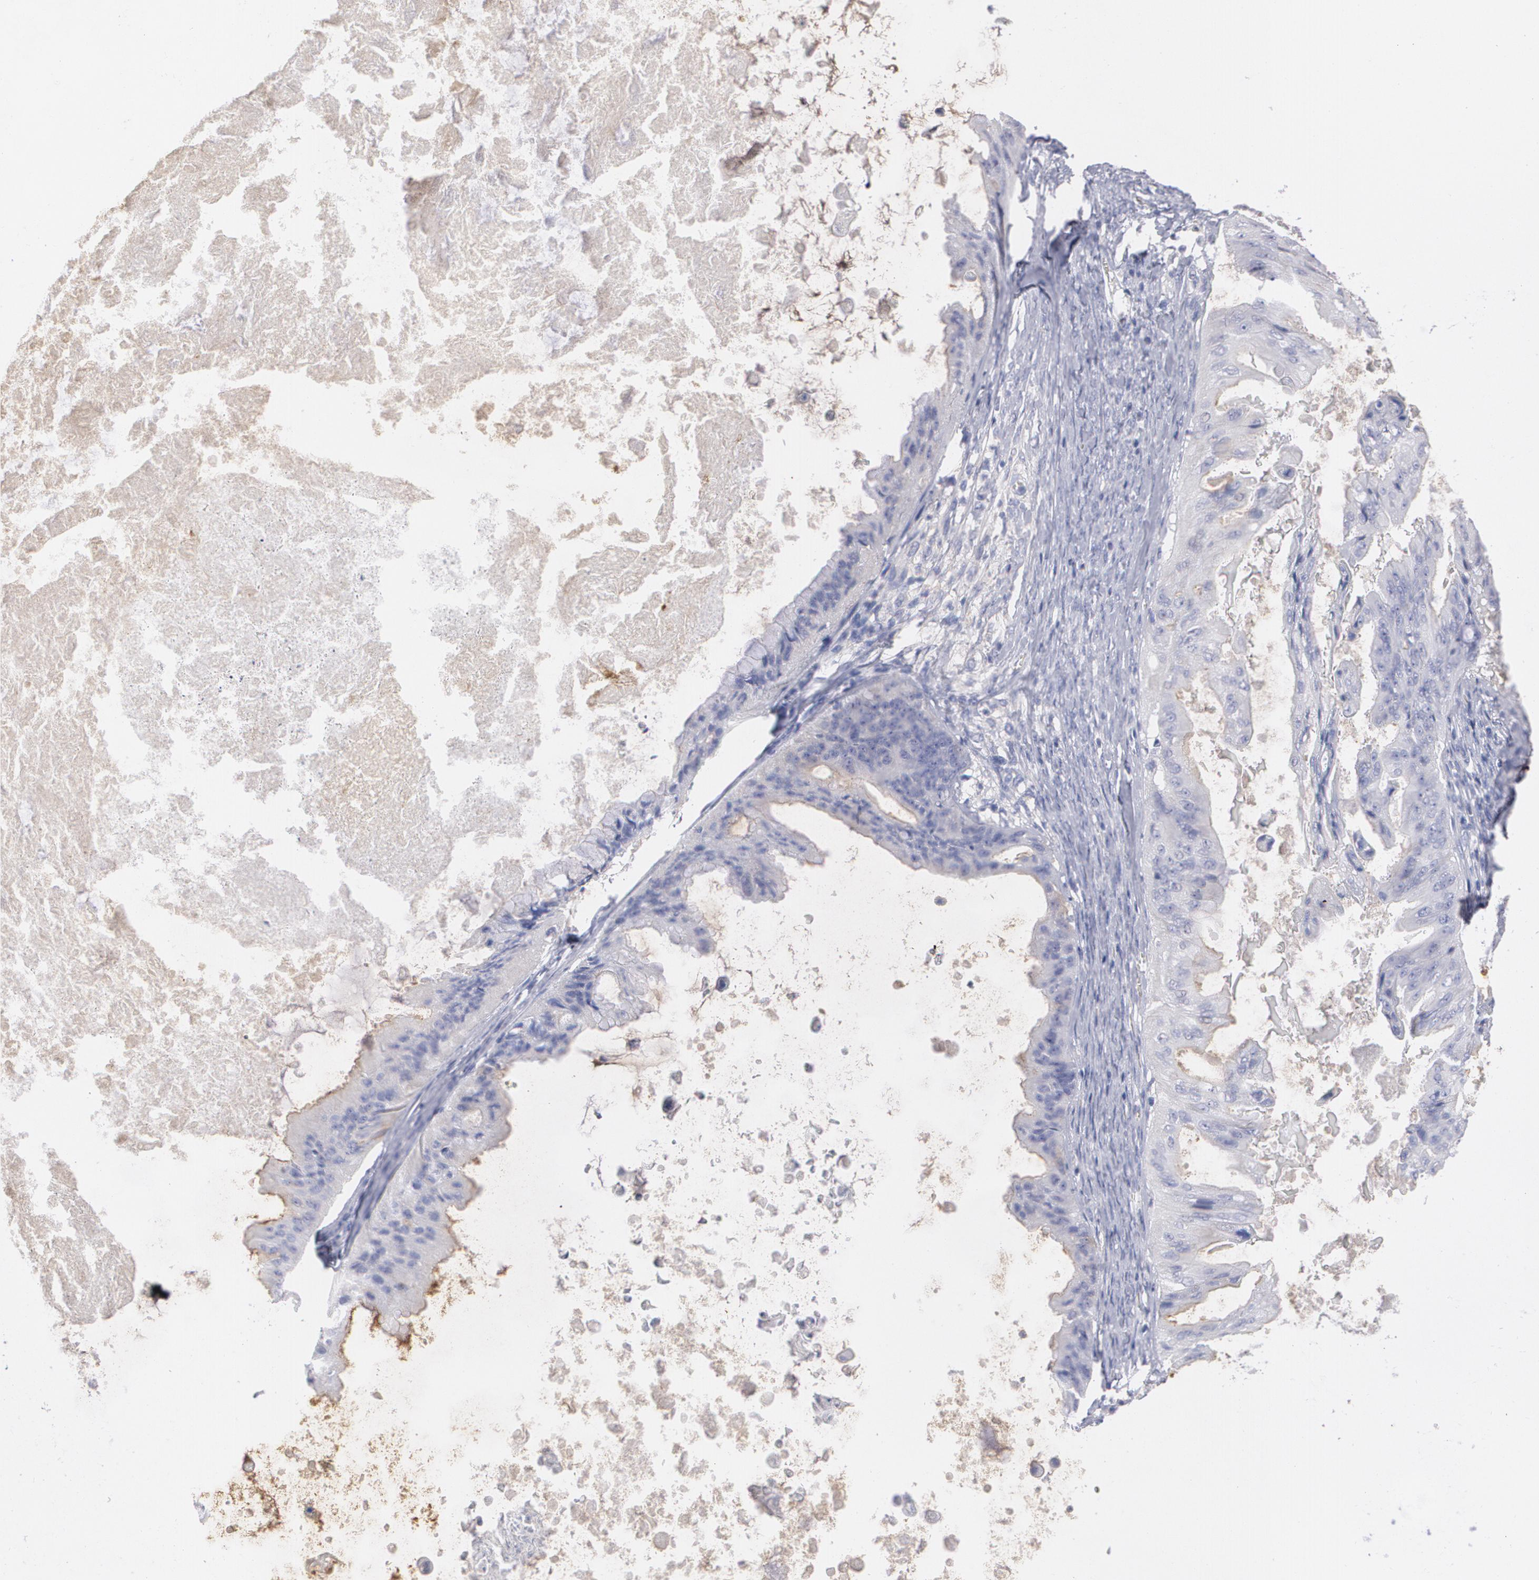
{"staining": {"intensity": "negative", "quantity": "none", "location": "none"}, "tissue": "ovarian cancer", "cell_type": "Tumor cells", "image_type": "cancer", "snomed": [{"axis": "morphology", "description": "Cystadenocarcinoma, mucinous, NOS"}, {"axis": "topography", "description": "Ovary"}], "caption": "DAB immunohistochemical staining of human mucinous cystadenocarcinoma (ovarian) reveals no significant positivity in tumor cells.", "gene": "FBLN1", "patient": {"sex": "female", "age": 37}}